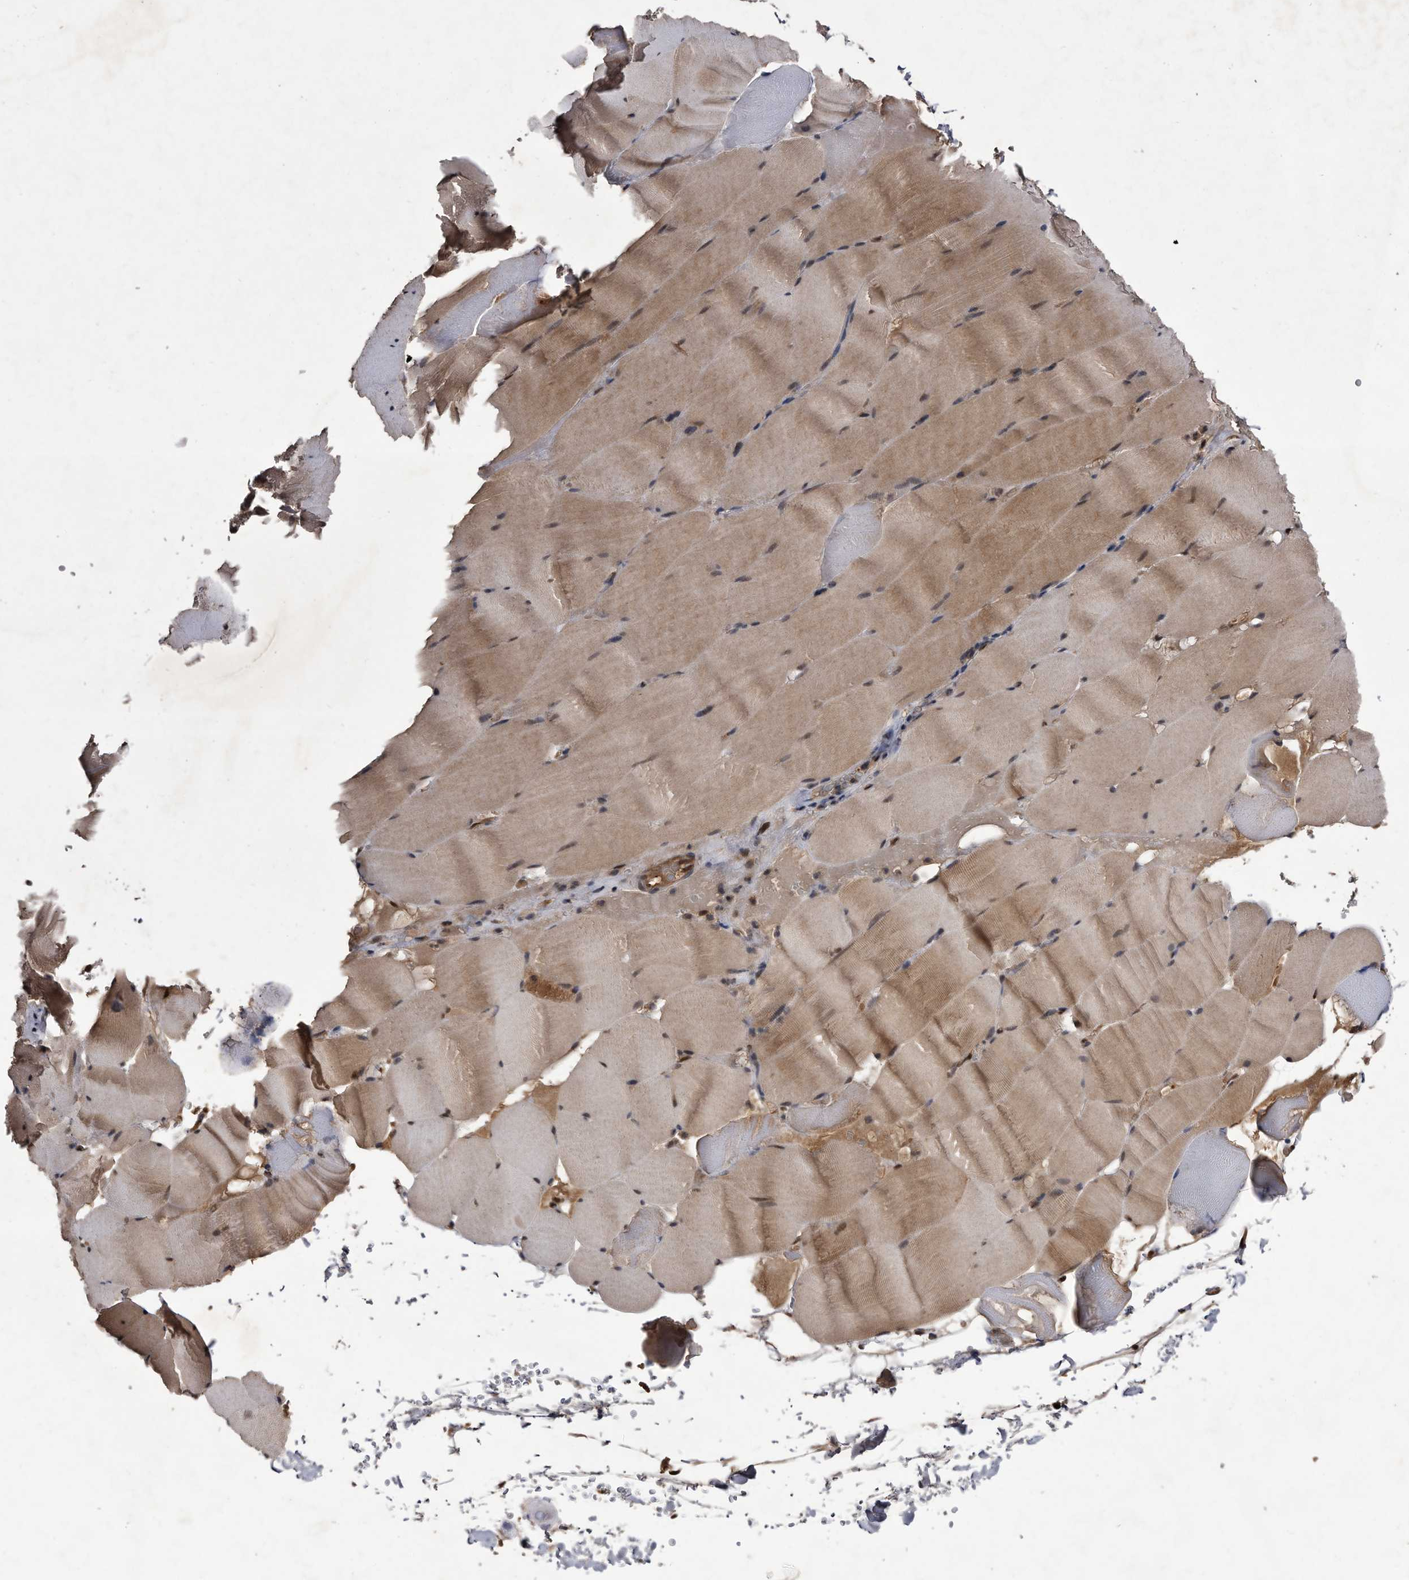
{"staining": {"intensity": "moderate", "quantity": ">75%", "location": "cytoplasmic/membranous,nuclear"}, "tissue": "skeletal muscle", "cell_type": "Myocytes", "image_type": "normal", "snomed": [{"axis": "morphology", "description": "Normal tissue, NOS"}, {"axis": "topography", "description": "Skeletal muscle"}], "caption": "This image shows immunohistochemistry staining of normal skeletal muscle, with medium moderate cytoplasmic/membranous,nuclear expression in about >75% of myocytes.", "gene": "RAD23B", "patient": {"sex": "male", "age": 62}}